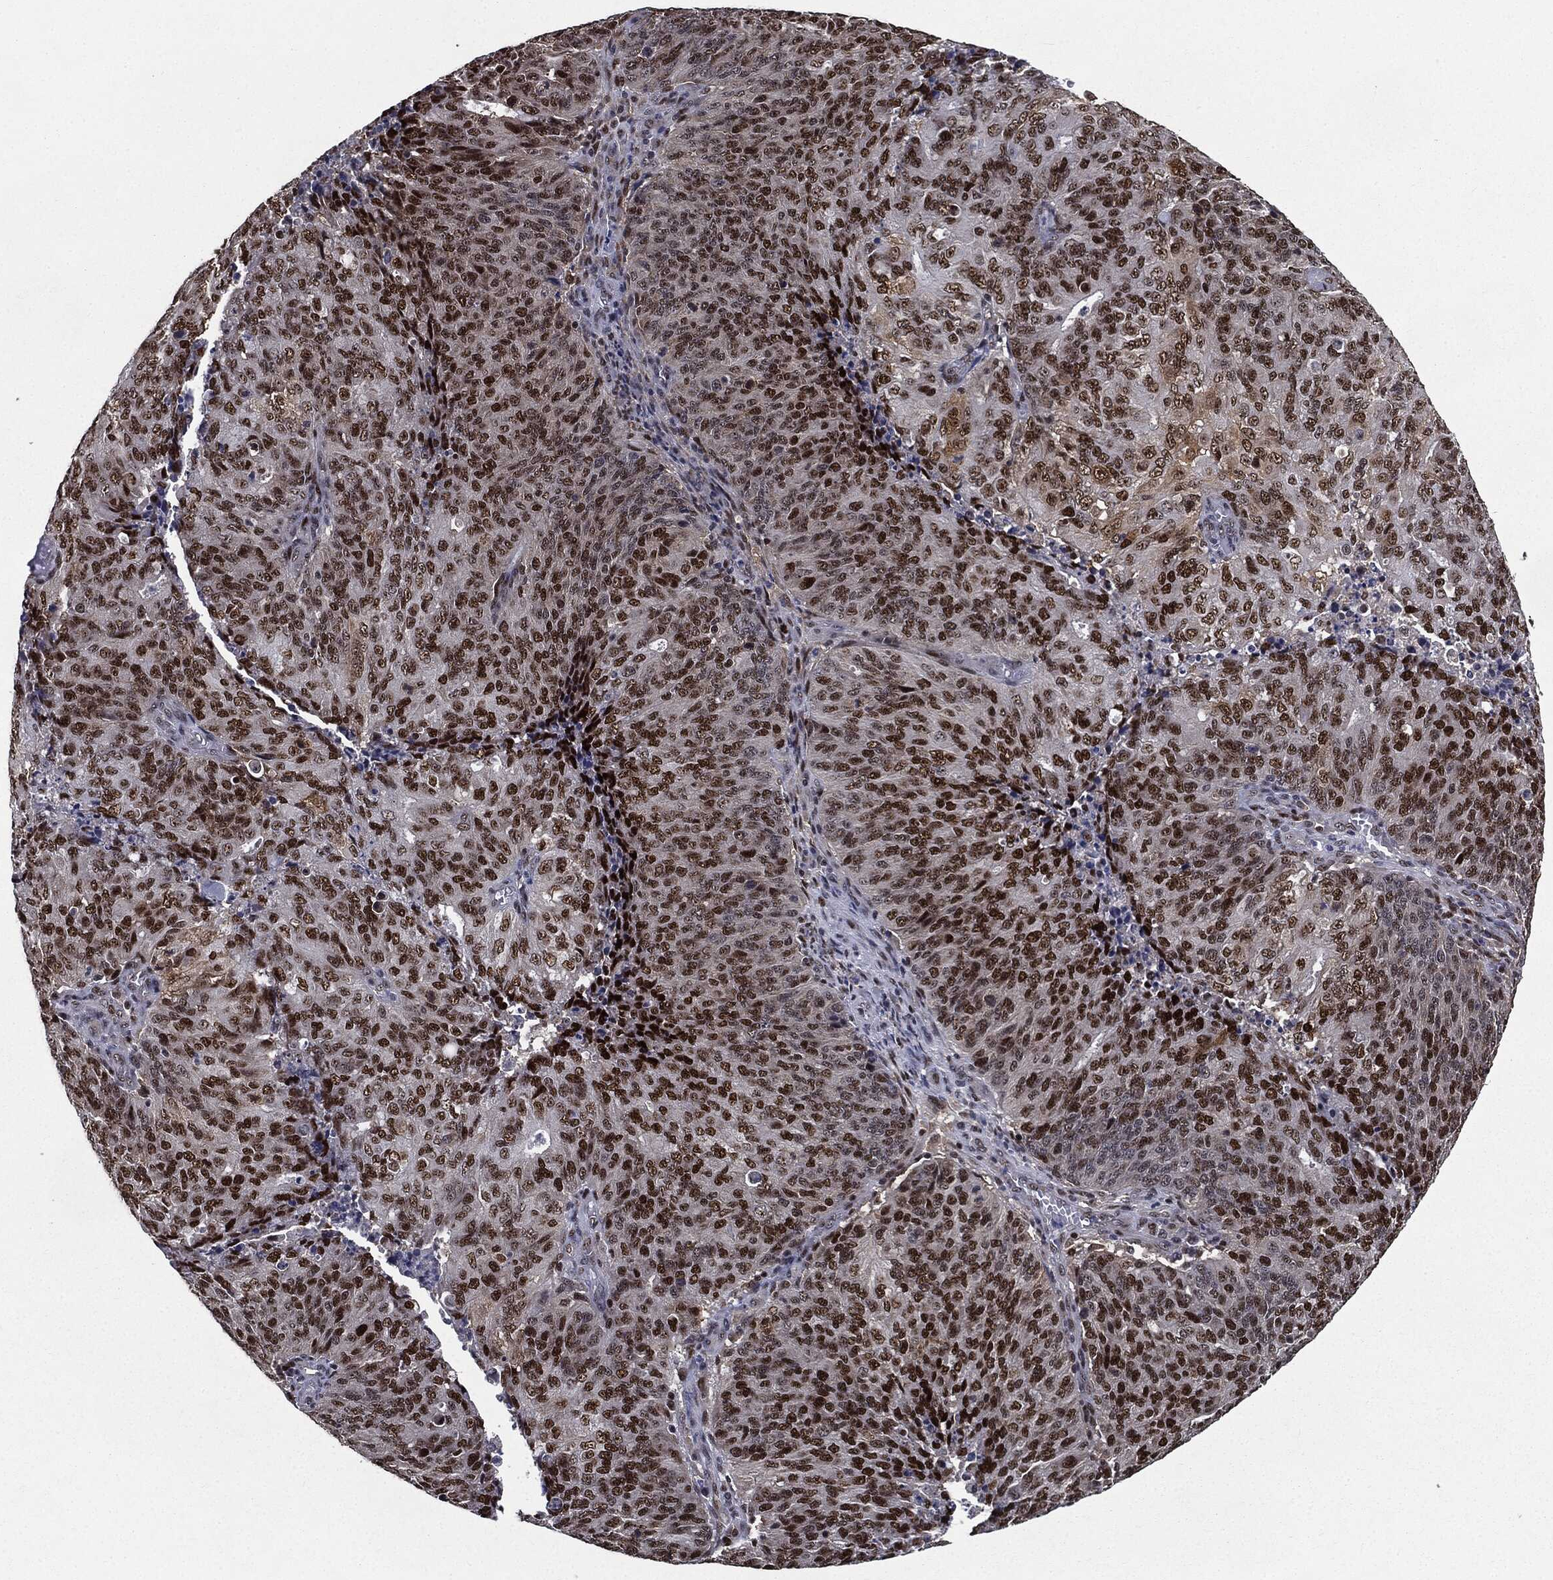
{"staining": {"intensity": "strong", "quantity": "25%-75%", "location": "nuclear"}, "tissue": "endometrial cancer", "cell_type": "Tumor cells", "image_type": "cancer", "snomed": [{"axis": "morphology", "description": "Adenocarcinoma, NOS"}, {"axis": "topography", "description": "Endometrium"}], "caption": "This micrograph reveals immunohistochemistry (IHC) staining of endometrial cancer (adenocarcinoma), with high strong nuclear staining in approximately 25%-75% of tumor cells.", "gene": "JUN", "patient": {"sex": "female", "age": 82}}